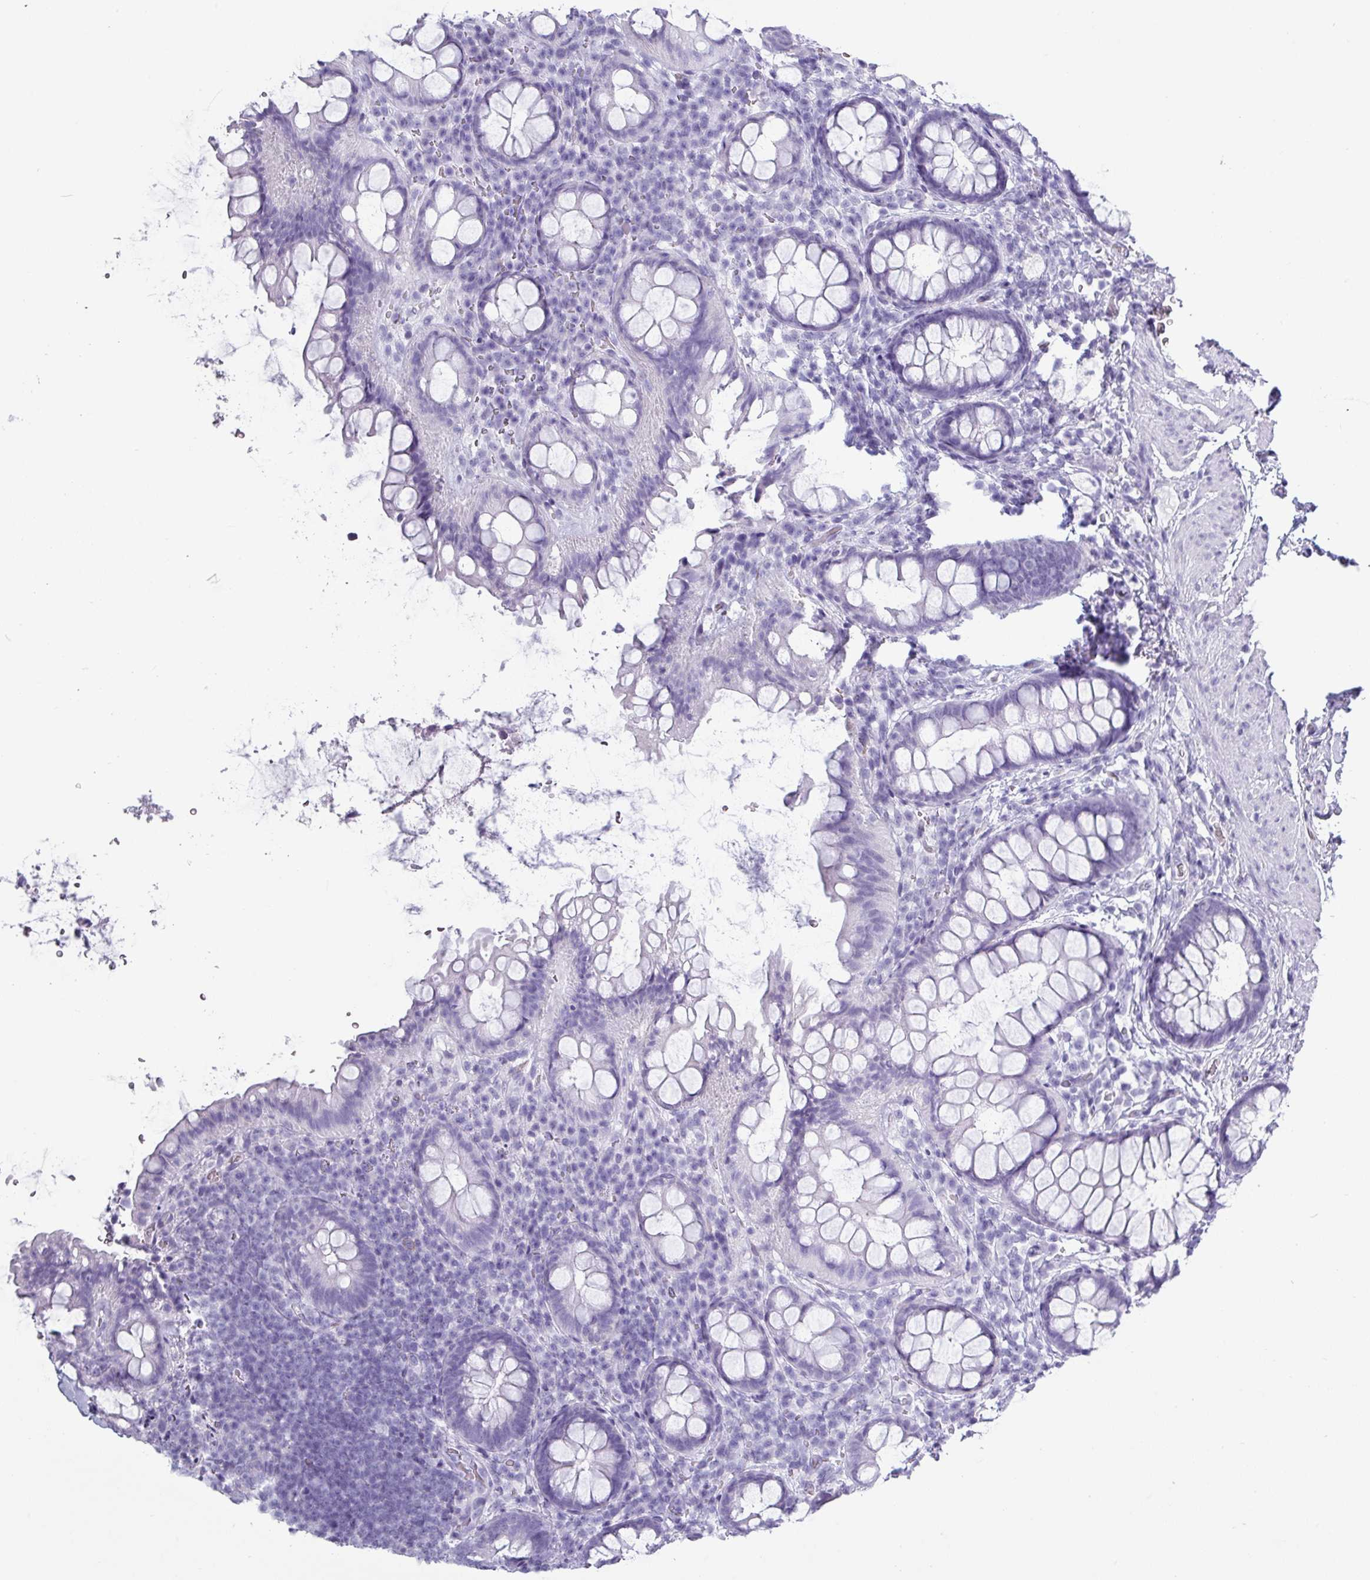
{"staining": {"intensity": "negative", "quantity": "none", "location": "none"}, "tissue": "rectum", "cell_type": "Glandular cells", "image_type": "normal", "snomed": [{"axis": "morphology", "description": "Normal tissue, NOS"}, {"axis": "topography", "description": "Rectum"}, {"axis": "topography", "description": "Peripheral nerve tissue"}], "caption": "This photomicrograph is of normal rectum stained with immunohistochemistry (IHC) to label a protein in brown with the nuclei are counter-stained blue. There is no expression in glandular cells.", "gene": "CRYBB2", "patient": {"sex": "female", "age": 69}}